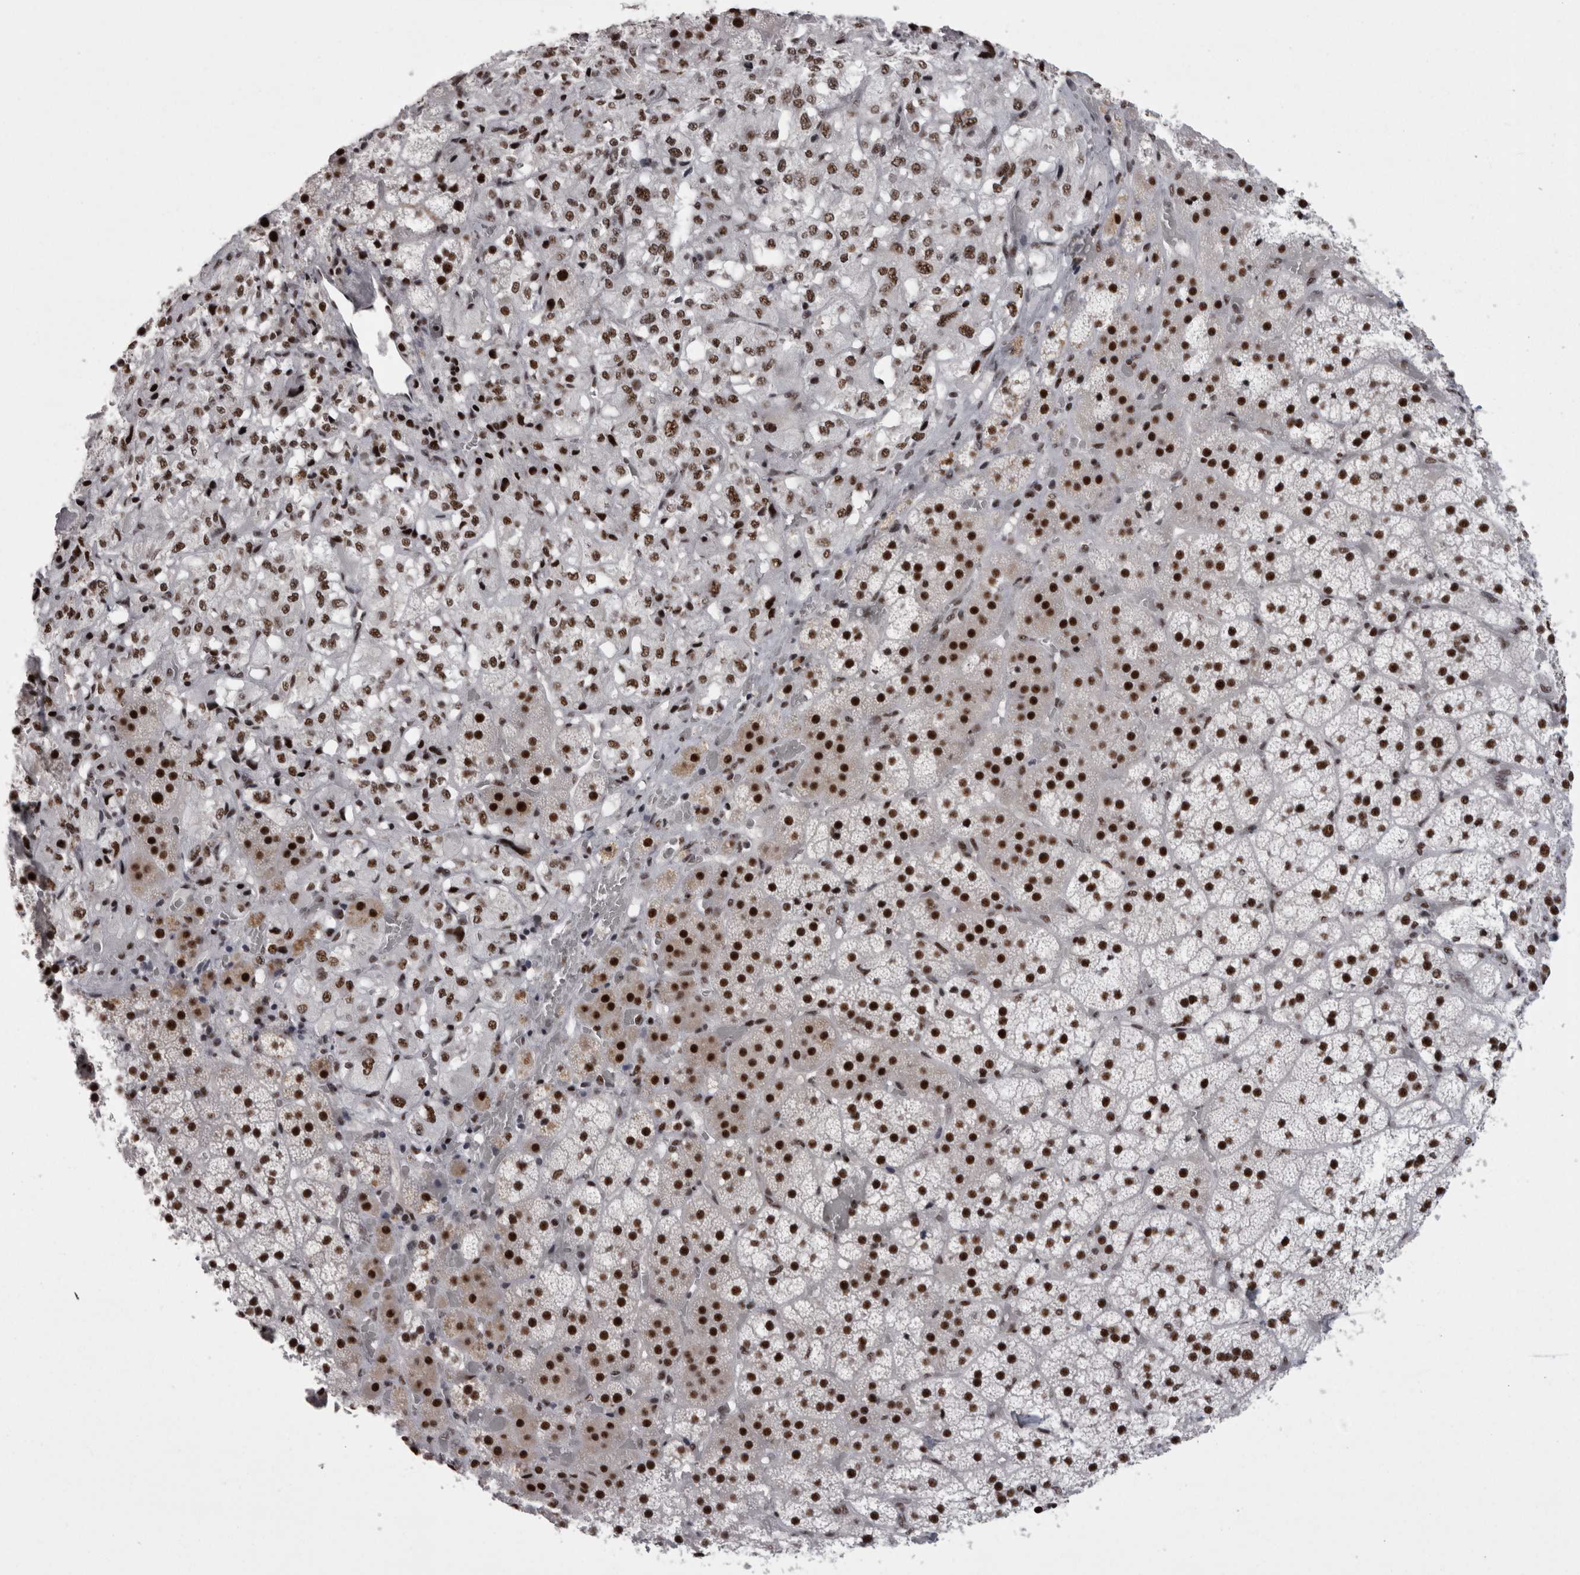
{"staining": {"intensity": "strong", "quantity": ">75%", "location": "nuclear"}, "tissue": "adrenal gland", "cell_type": "Glandular cells", "image_type": "normal", "snomed": [{"axis": "morphology", "description": "Normal tissue, NOS"}, {"axis": "topography", "description": "Adrenal gland"}], "caption": "Adrenal gland stained for a protein demonstrates strong nuclear positivity in glandular cells. Nuclei are stained in blue.", "gene": "SNRNP40", "patient": {"sex": "female", "age": 44}}